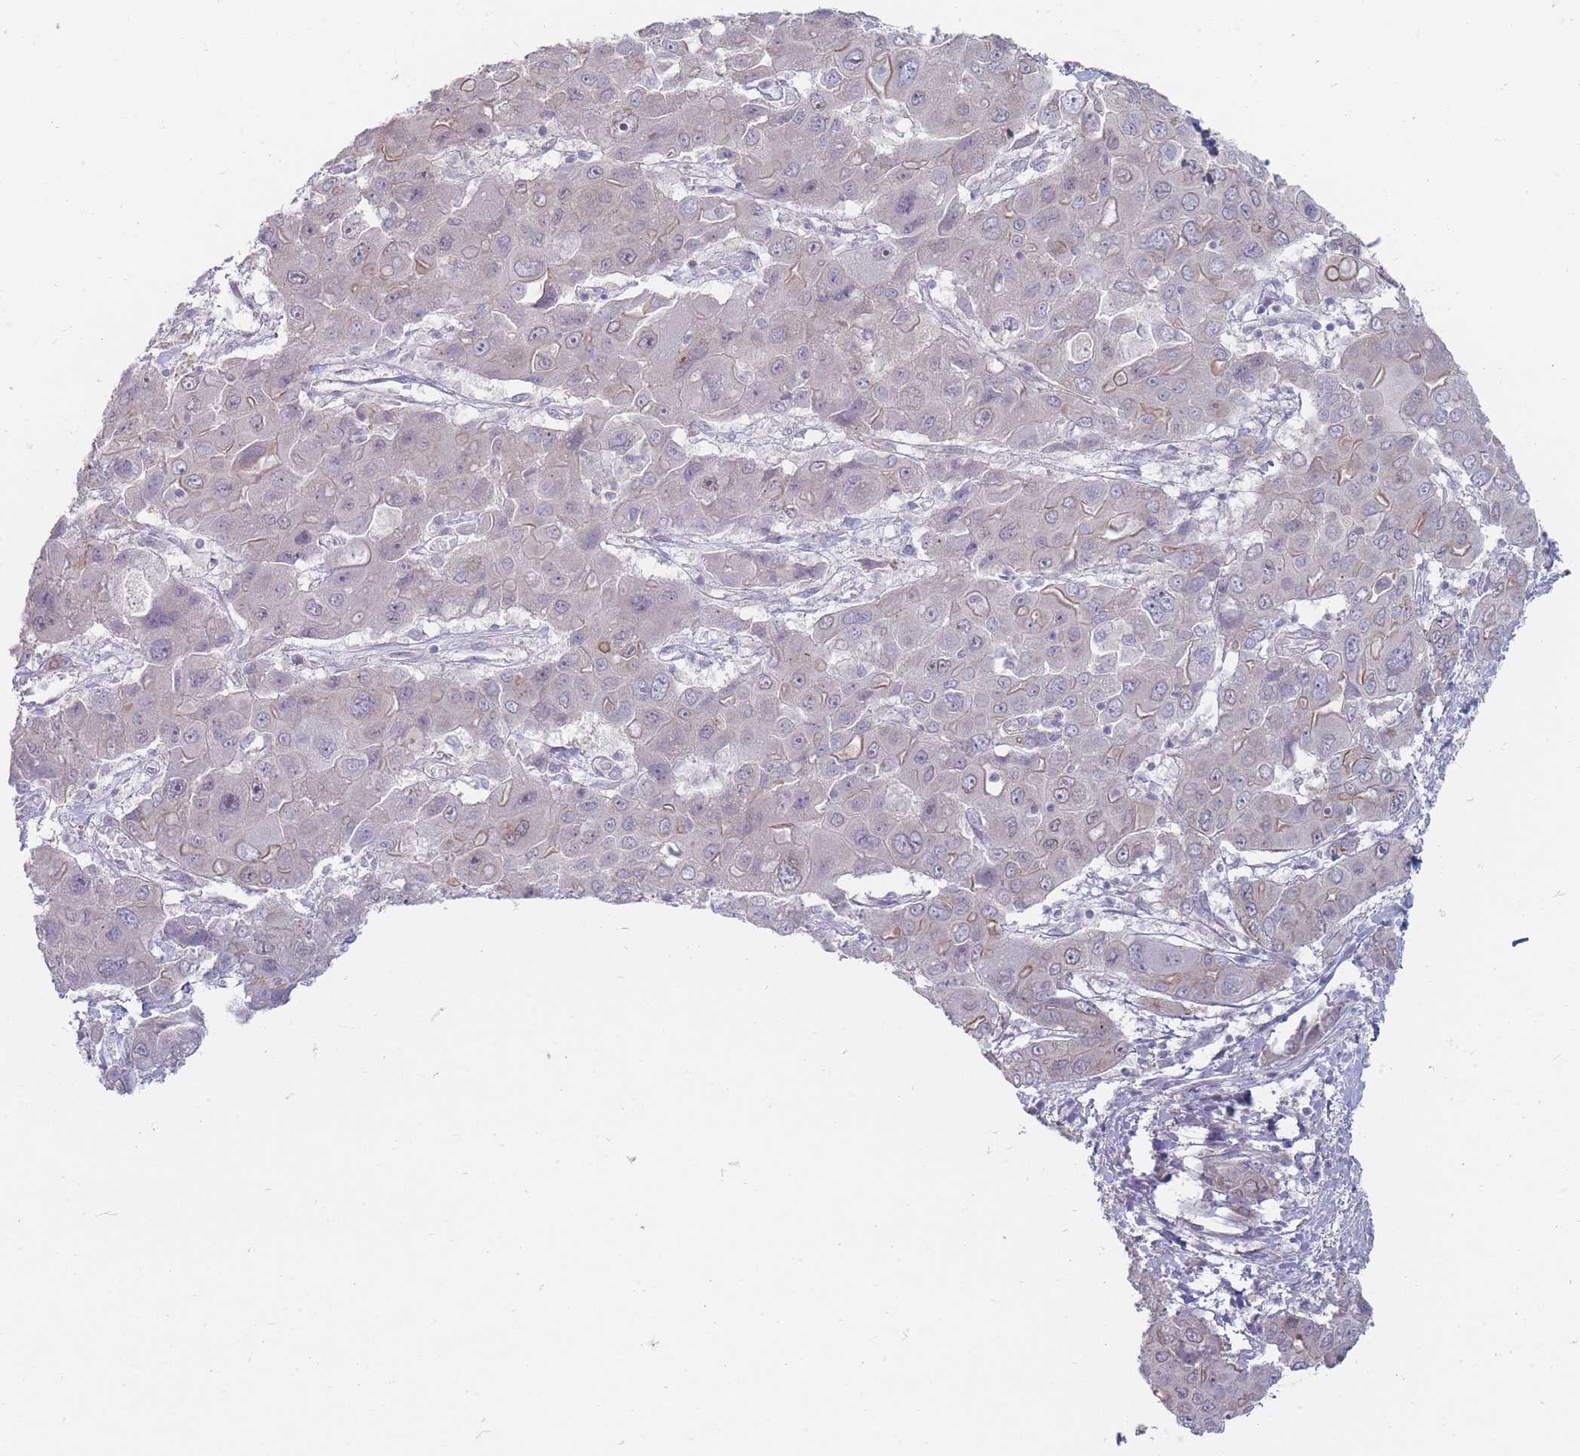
{"staining": {"intensity": "weak", "quantity": "<25%", "location": "cytoplasmic/membranous"}, "tissue": "liver cancer", "cell_type": "Tumor cells", "image_type": "cancer", "snomed": [{"axis": "morphology", "description": "Cholangiocarcinoma"}, {"axis": "topography", "description": "Liver"}], "caption": "Tumor cells are negative for brown protein staining in liver cholangiocarcinoma.", "gene": "PCDH12", "patient": {"sex": "male", "age": 67}}